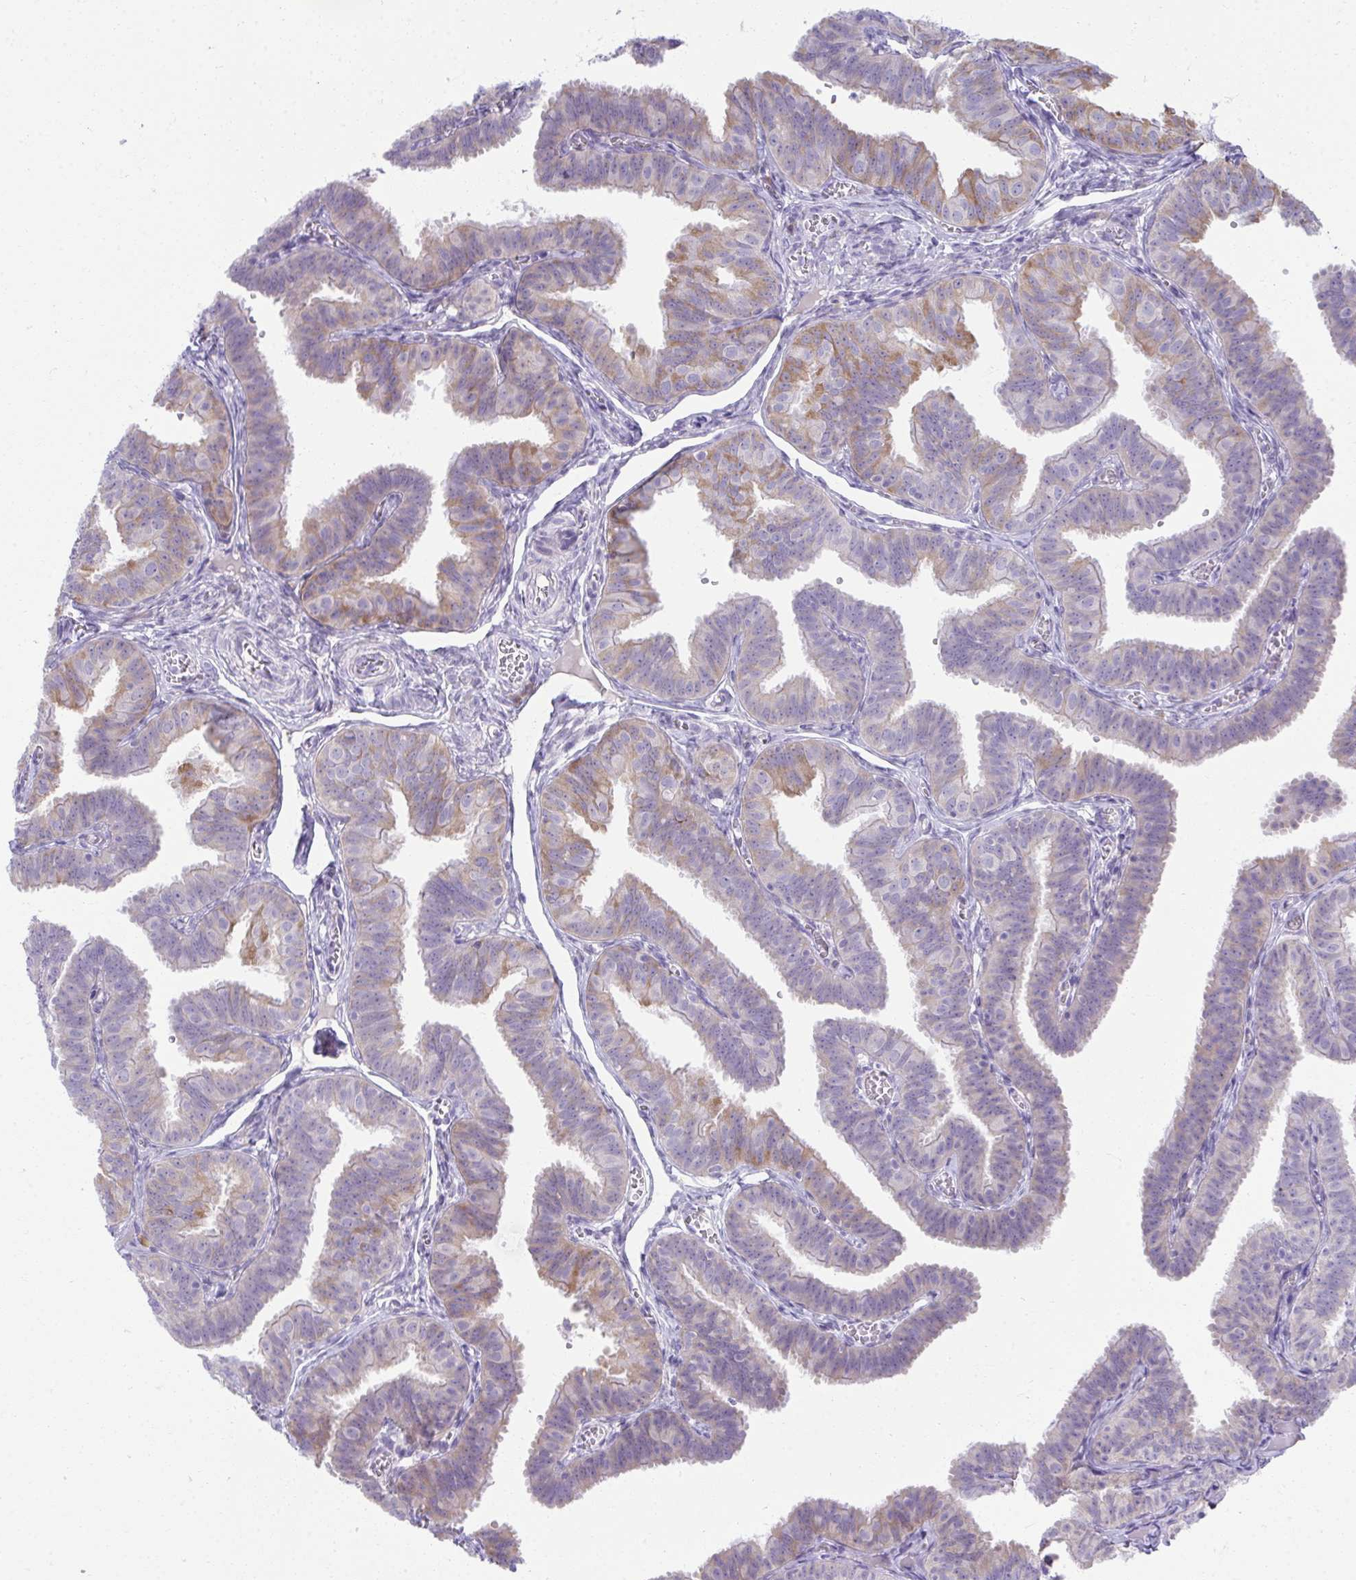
{"staining": {"intensity": "moderate", "quantity": "<25%", "location": "cytoplasmic/membranous"}, "tissue": "fallopian tube", "cell_type": "Glandular cells", "image_type": "normal", "snomed": [{"axis": "morphology", "description": "Normal tissue, NOS"}, {"axis": "topography", "description": "Fallopian tube"}], "caption": "A brown stain highlights moderate cytoplasmic/membranous expression of a protein in glandular cells of unremarkable human fallopian tube.", "gene": "FASLG", "patient": {"sex": "female", "age": 25}}